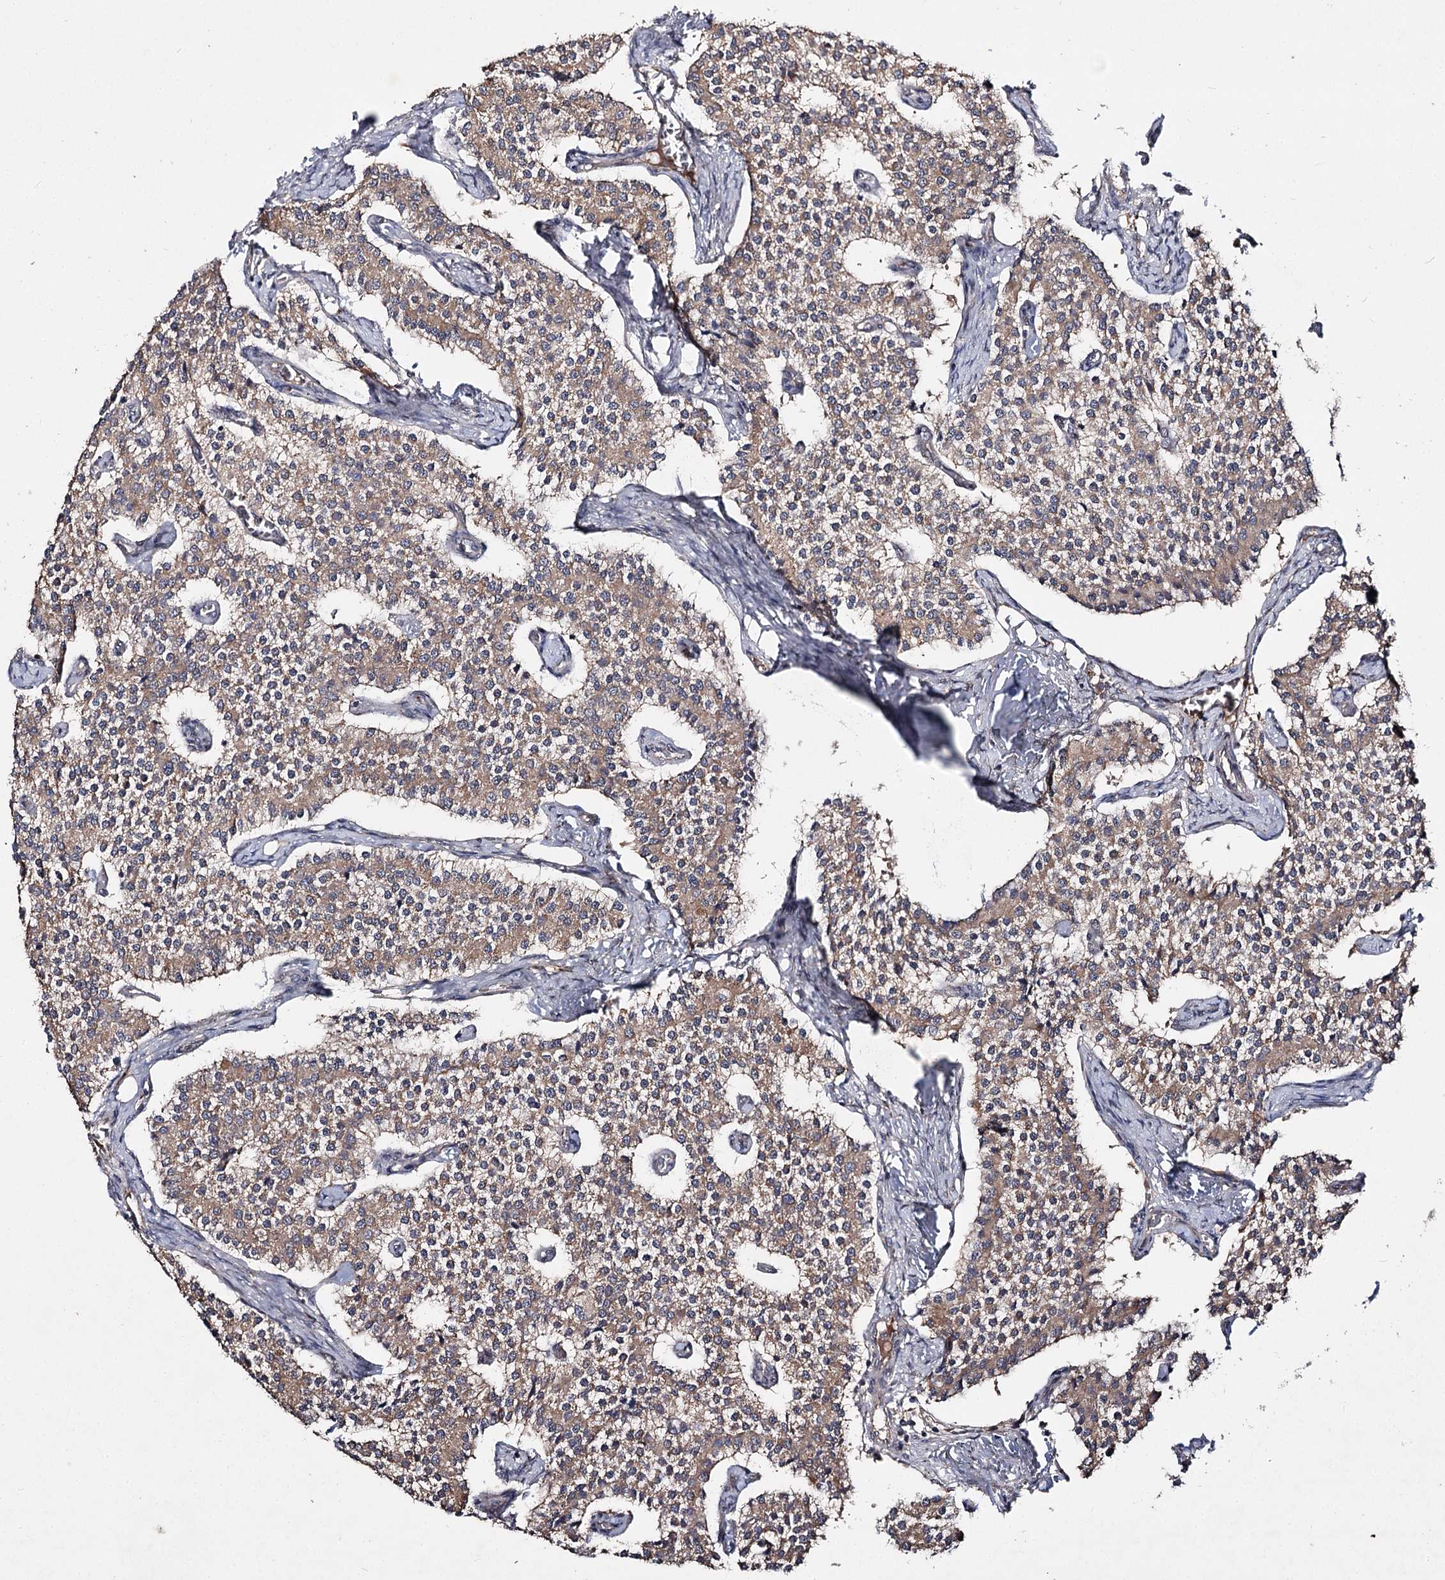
{"staining": {"intensity": "moderate", "quantity": ">75%", "location": "cytoplasmic/membranous"}, "tissue": "carcinoid", "cell_type": "Tumor cells", "image_type": "cancer", "snomed": [{"axis": "morphology", "description": "Carcinoid, malignant, NOS"}, {"axis": "topography", "description": "Colon"}], "caption": "Immunohistochemical staining of carcinoid (malignant) shows medium levels of moderate cytoplasmic/membranous protein staining in approximately >75% of tumor cells.", "gene": "MSANTD2", "patient": {"sex": "female", "age": 52}}